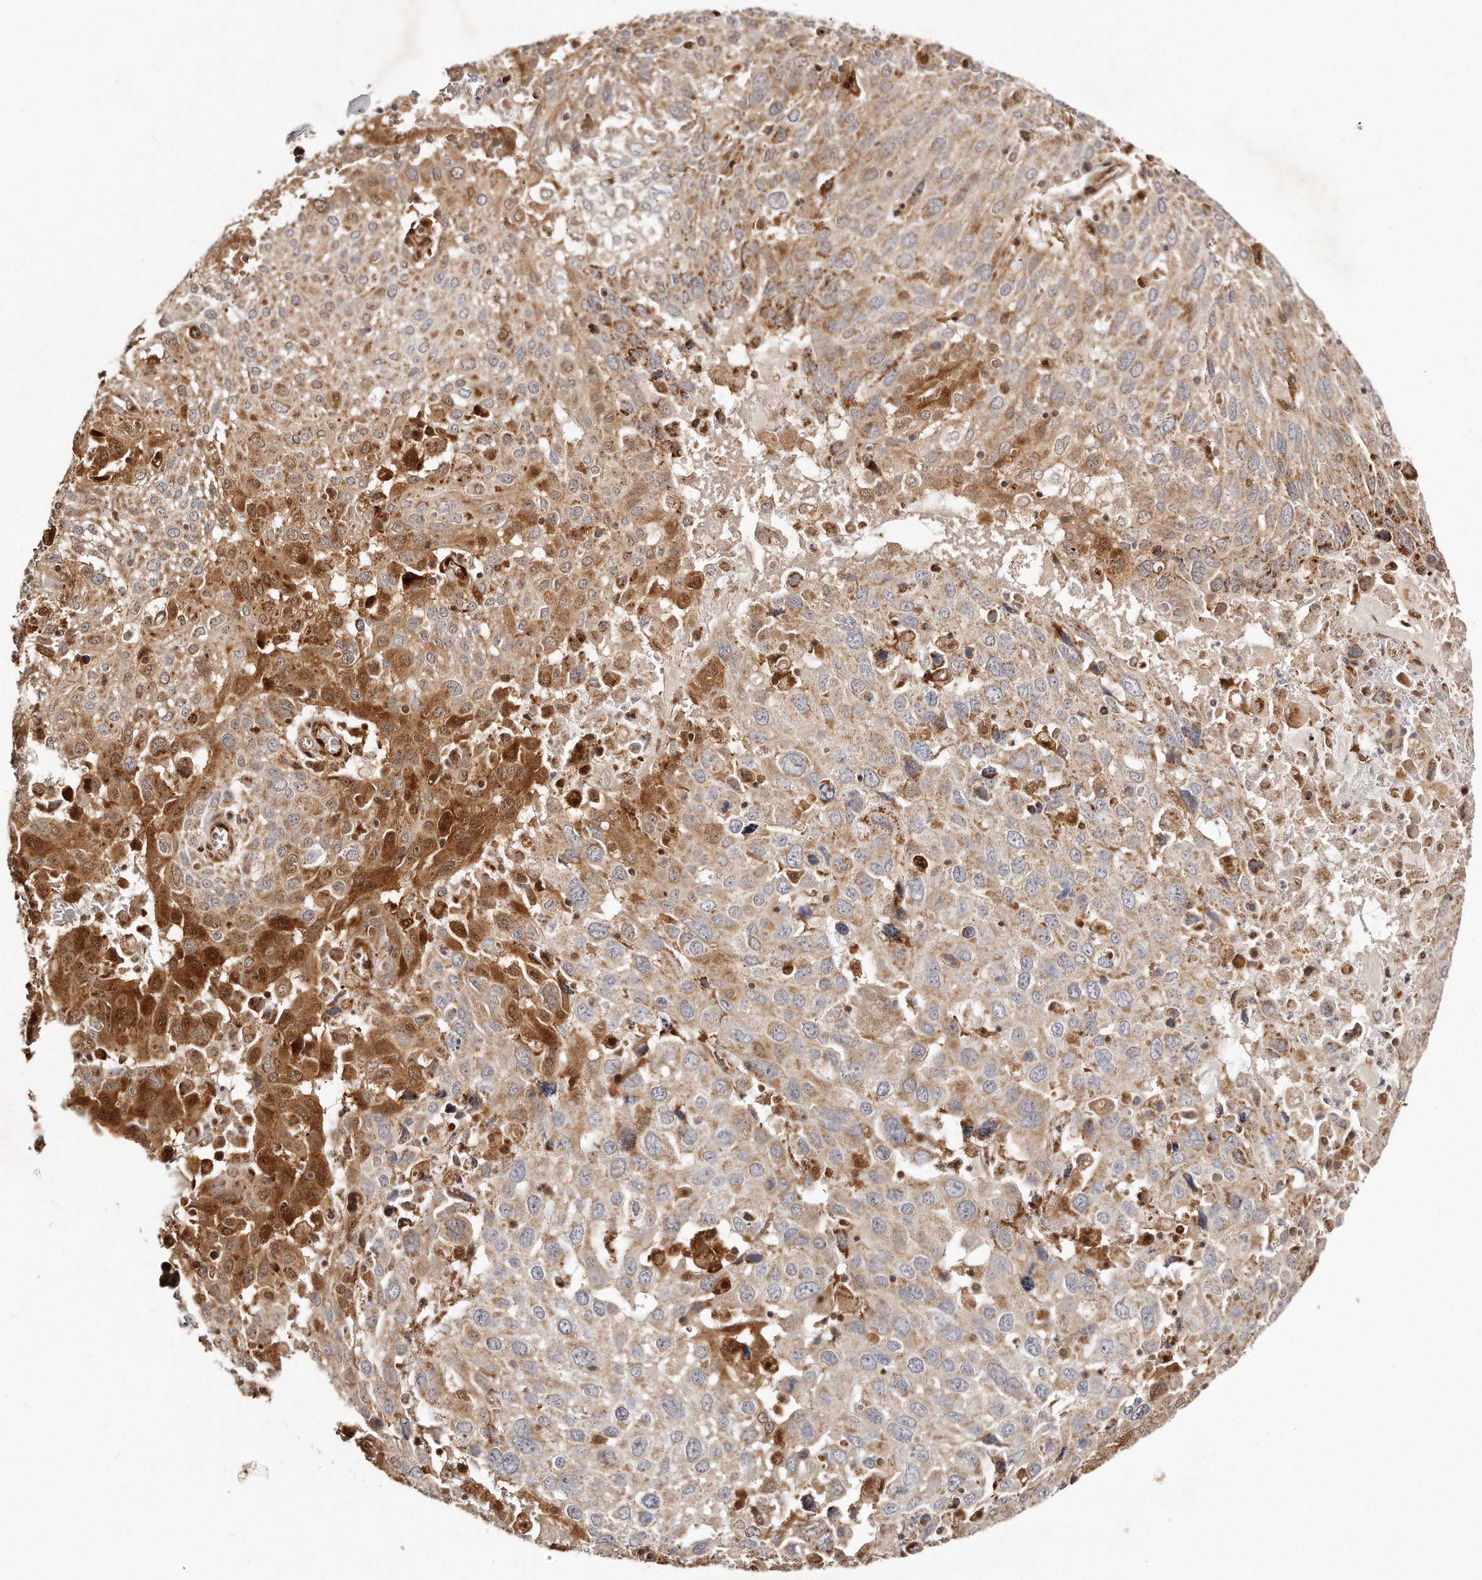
{"staining": {"intensity": "moderate", "quantity": "<25%", "location": "cytoplasmic/membranous,nuclear"}, "tissue": "lung cancer", "cell_type": "Tumor cells", "image_type": "cancer", "snomed": [{"axis": "morphology", "description": "Squamous cell carcinoma, NOS"}, {"axis": "topography", "description": "Lung"}], "caption": "Squamous cell carcinoma (lung) was stained to show a protein in brown. There is low levels of moderate cytoplasmic/membranous and nuclear positivity in about <25% of tumor cells. Using DAB (3,3'-diaminobenzidine) (brown) and hematoxylin (blue) stains, captured at high magnification using brightfield microscopy.", "gene": "GBP4", "patient": {"sex": "male", "age": 65}}